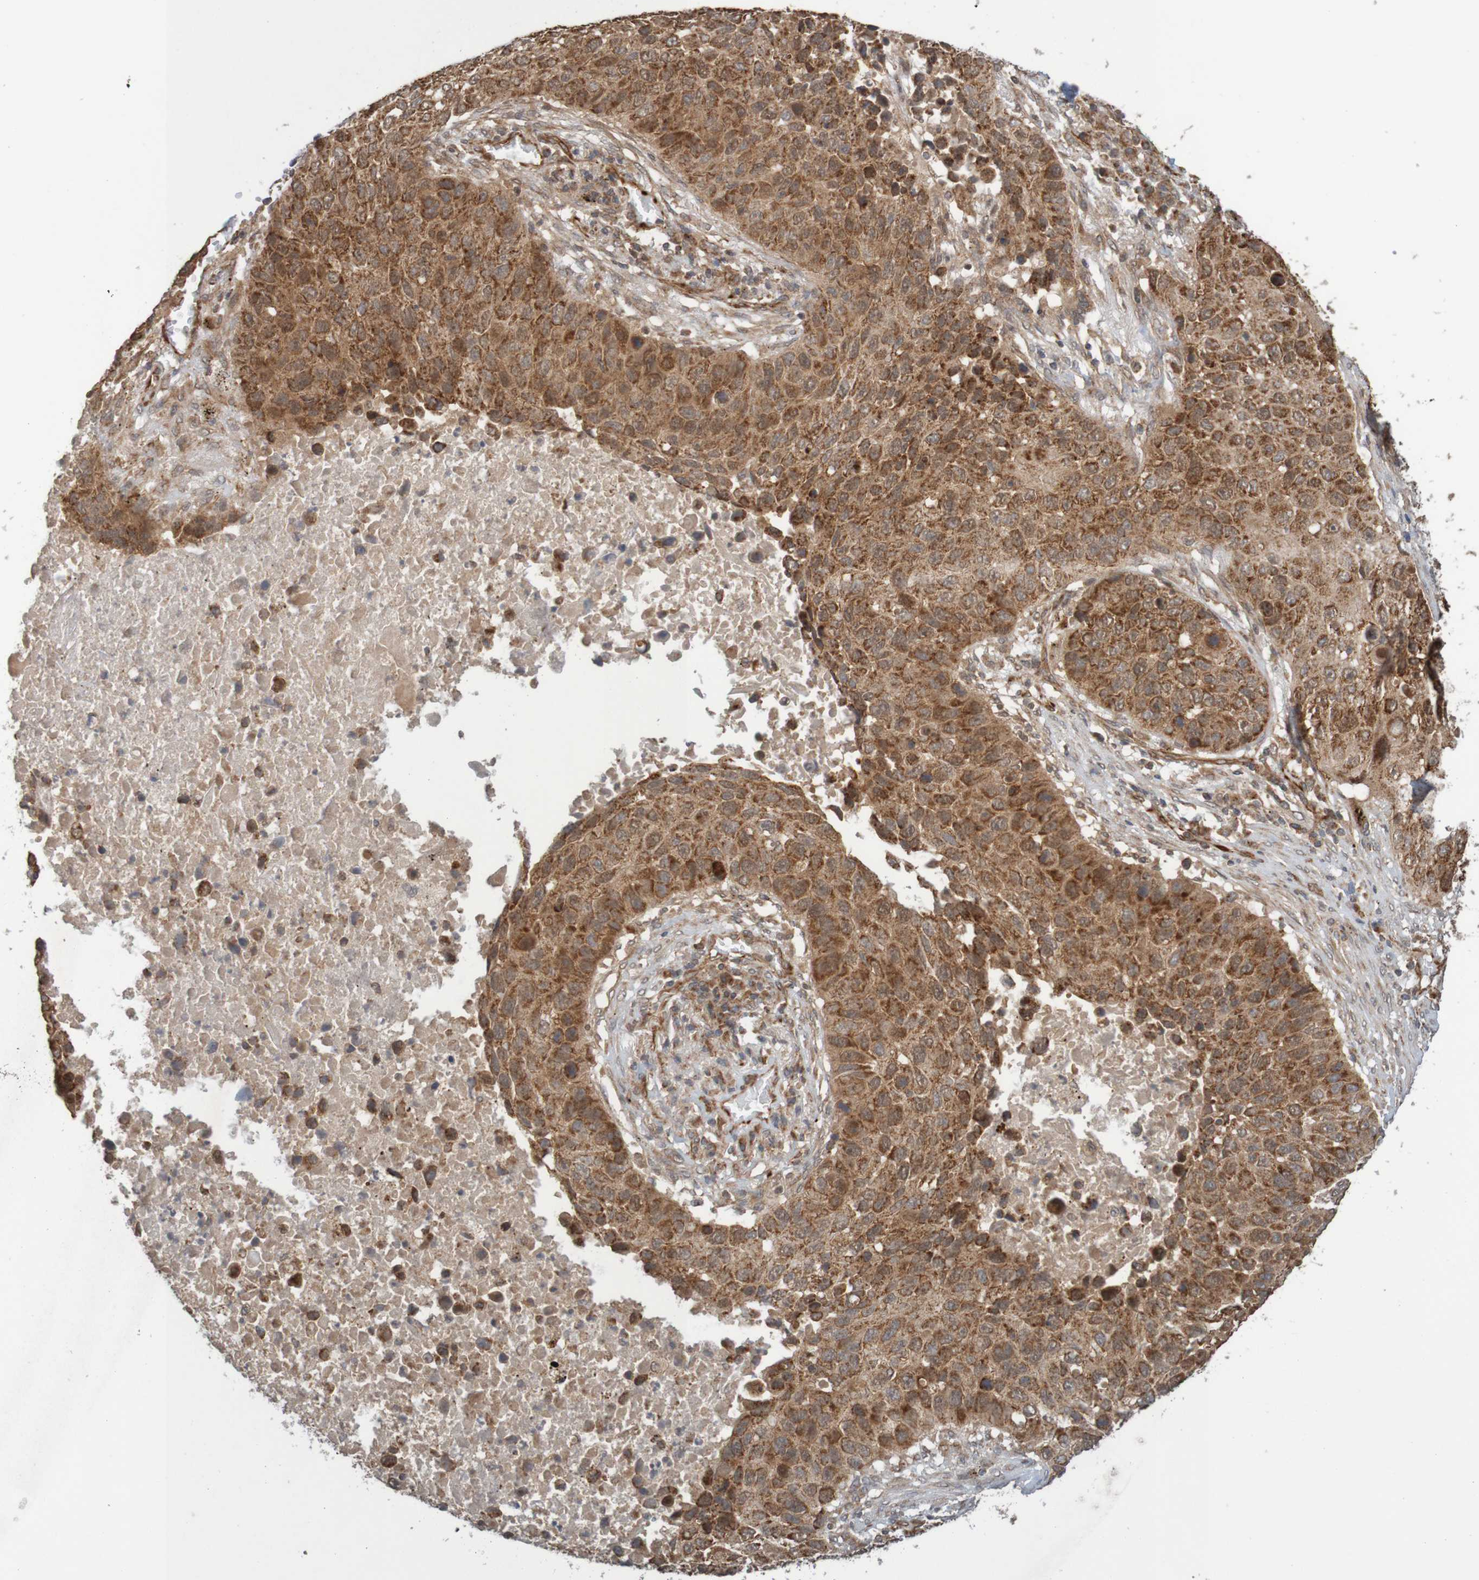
{"staining": {"intensity": "strong", "quantity": ">75%", "location": "cytoplasmic/membranous"}, "tissue": "lung cancer", "cell_type": "Tumor cells", "image_type": "cancer", "snomed": [{"axis": "morphology", "description": "Squamous cell carcinoma, NOS"}, {"axis": "topography", "description": "Lung"}], "caption": "This histopathology image shows immunohistochemistry (IHC) staining of lung cancer (squamous cell carcinoma), with high strong cytoplasmic/membranous staining in about >75% of tumor cells.", "gene": "MRPL52", "patient": {"sex": "male", "age": 57}}